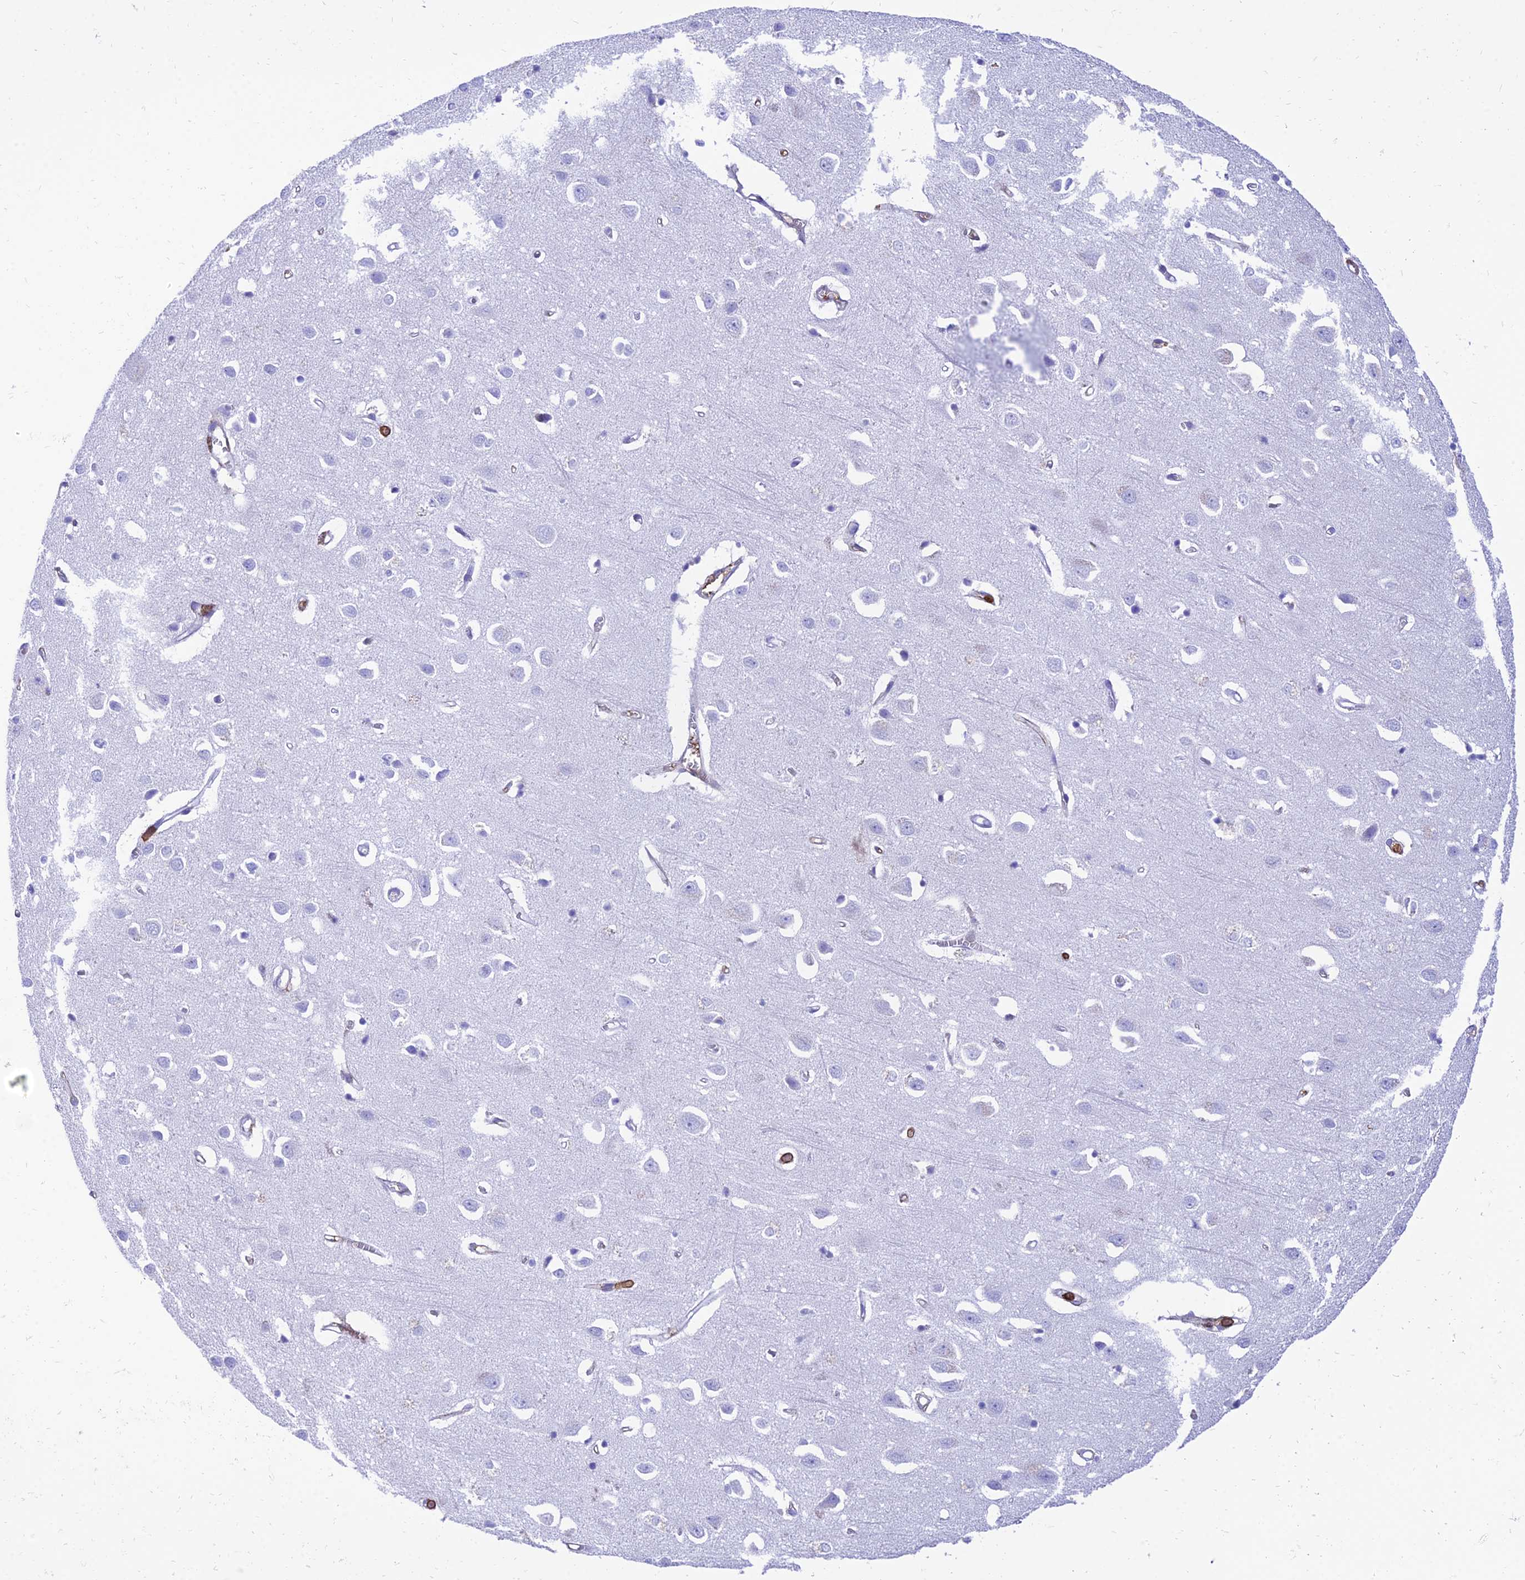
{"staining": {"intensity": "moderate", "quantity": "<25%", "location": "cytoplasmic/membranous"}, "tissue": "cerebral cortex", "cell_type": "Endothelial cells", "image_type": "normal", "snomed": [{"axis": "morphology", "description": "Normal tissue, NOS"}, {"axis": "topography", "description": "Cerebral cortex"}], "caption": "Immunohistochemical staining of benign human cerebral cortex shows low levels of moderate cytoplasmic/membranous positivity in approximately <25% of endothelial cells.", "gene": "SREK1IP1", "patient": {"sex": "female", "age": 64}}